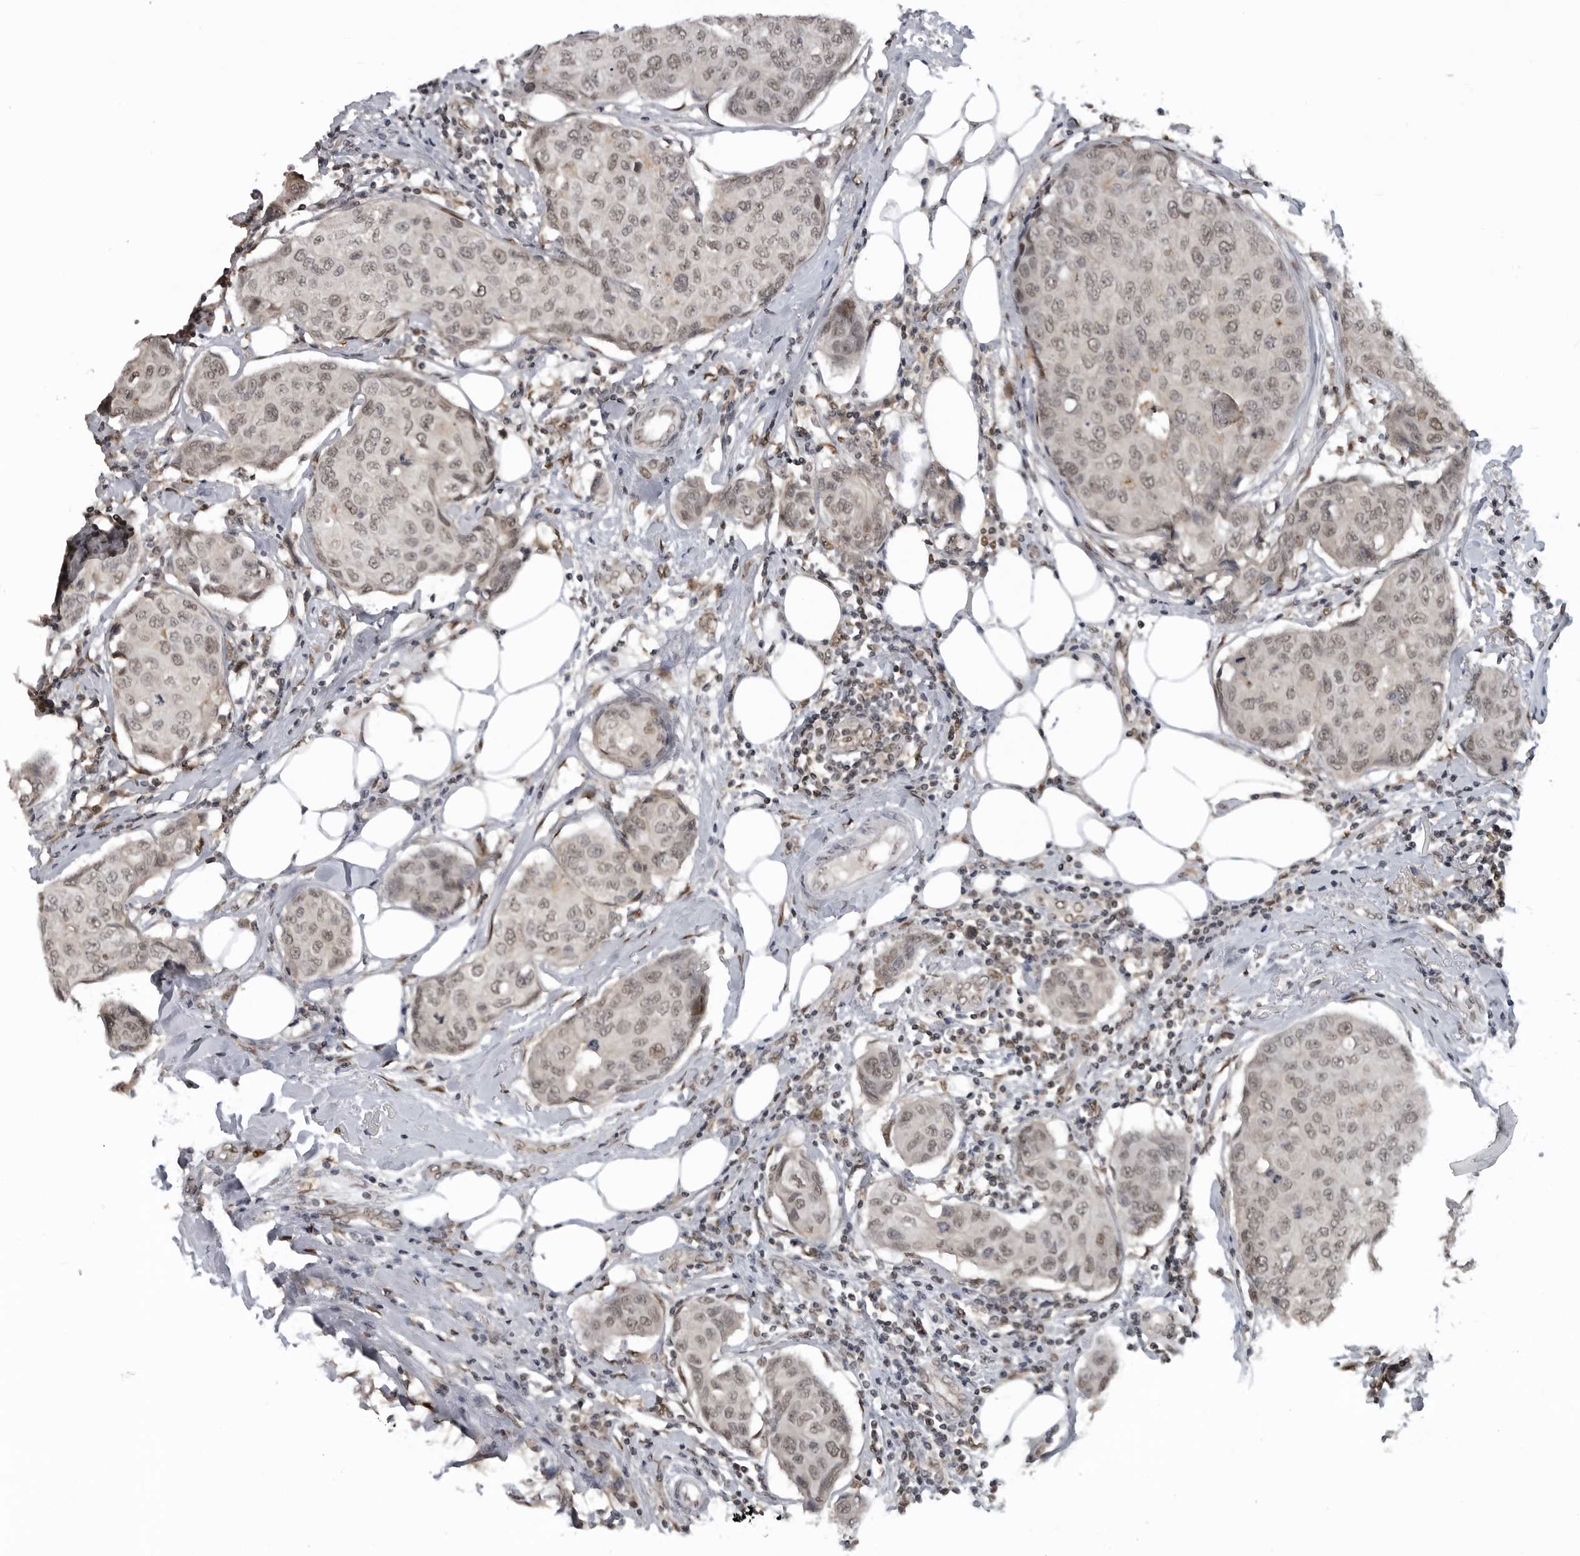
{"staining": {"intensity": "weak", "quantity": ">75%", "location": "nuclear"}, "tissue": "breast cancer", "cell_type": "Tumor cells", "image_type": "cancer", "snomed": [{"axis": "morphology", "description": "Duct carcinoma"}, {"axis": "topography", "description": "Breast"}], "caption": "Brown immunohistochemical staining in human breast cancer (infiltrating ductal carcinoma) demonstrates weak nuclear expression in approximately >75% of tumor cells.", "gene": "C8orf58", "patient": {"sex": "female", "age": 80}}